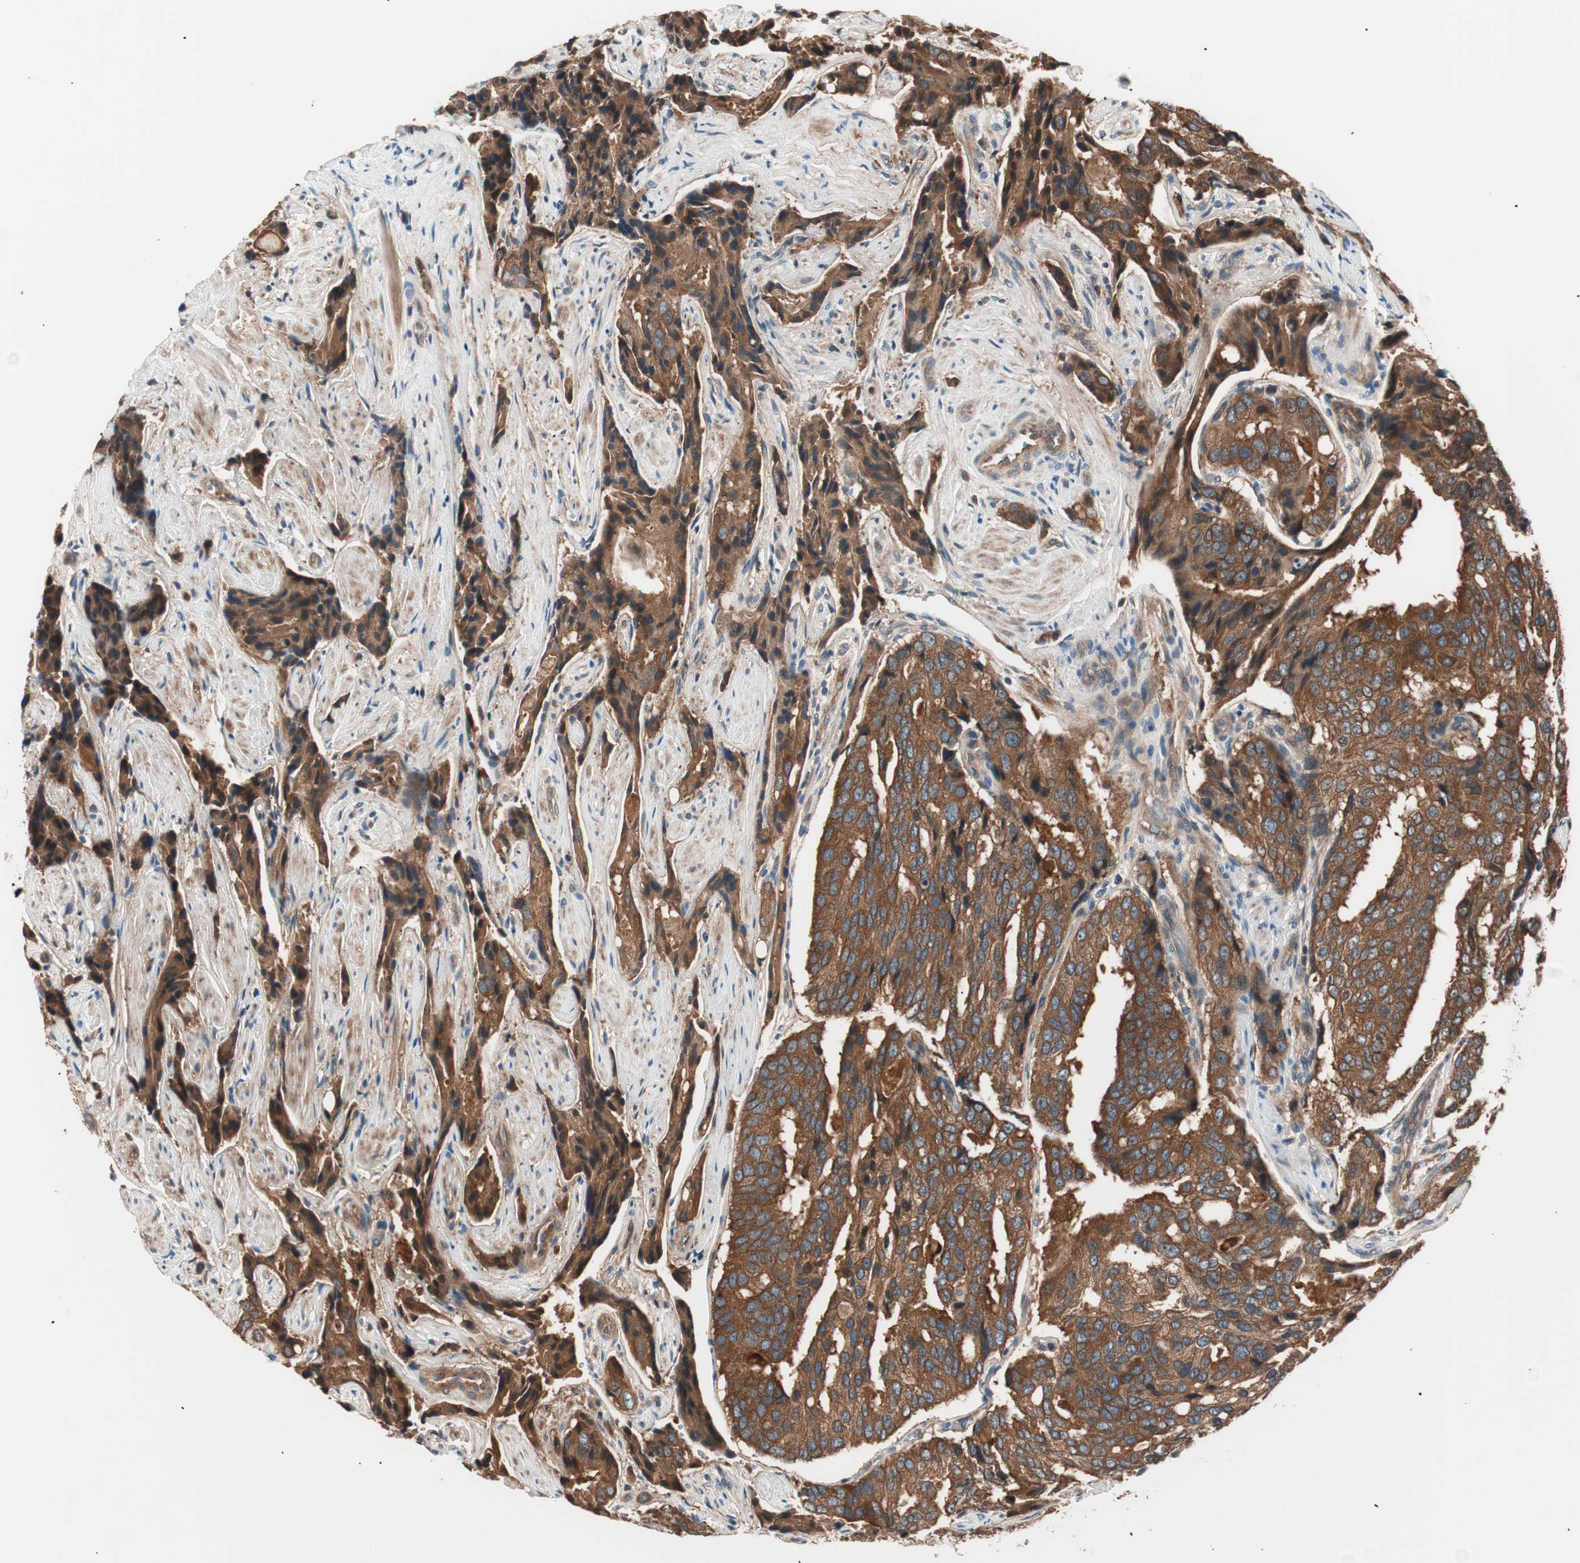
{"staining": {"intensity": "strong", "quantity": ">75%", "location": "cytoplasmic/membranous"}, "tissue": "prostate cancer", "cell_type": "Tumor cells", "image_type": "cancer", "snomed": [{"axis": "morphology", "description": "Adenocarcinoma, High grade"}, {"axis": "topography", "description": "Prostate"}], "caption": "High-magnification brightfield microscopy of prostate high-grade adenocarcinoma stained with DAB (3,3'-diaminobenzidine) (brown) and counterstained with hematoxylin (blue). tumor cells exhibit strong cytoplasmic/membranous positivity is appreciated in about>75% of cells.", "gene": "TSG101", "patient": {"sex": "male", "age": 58}}